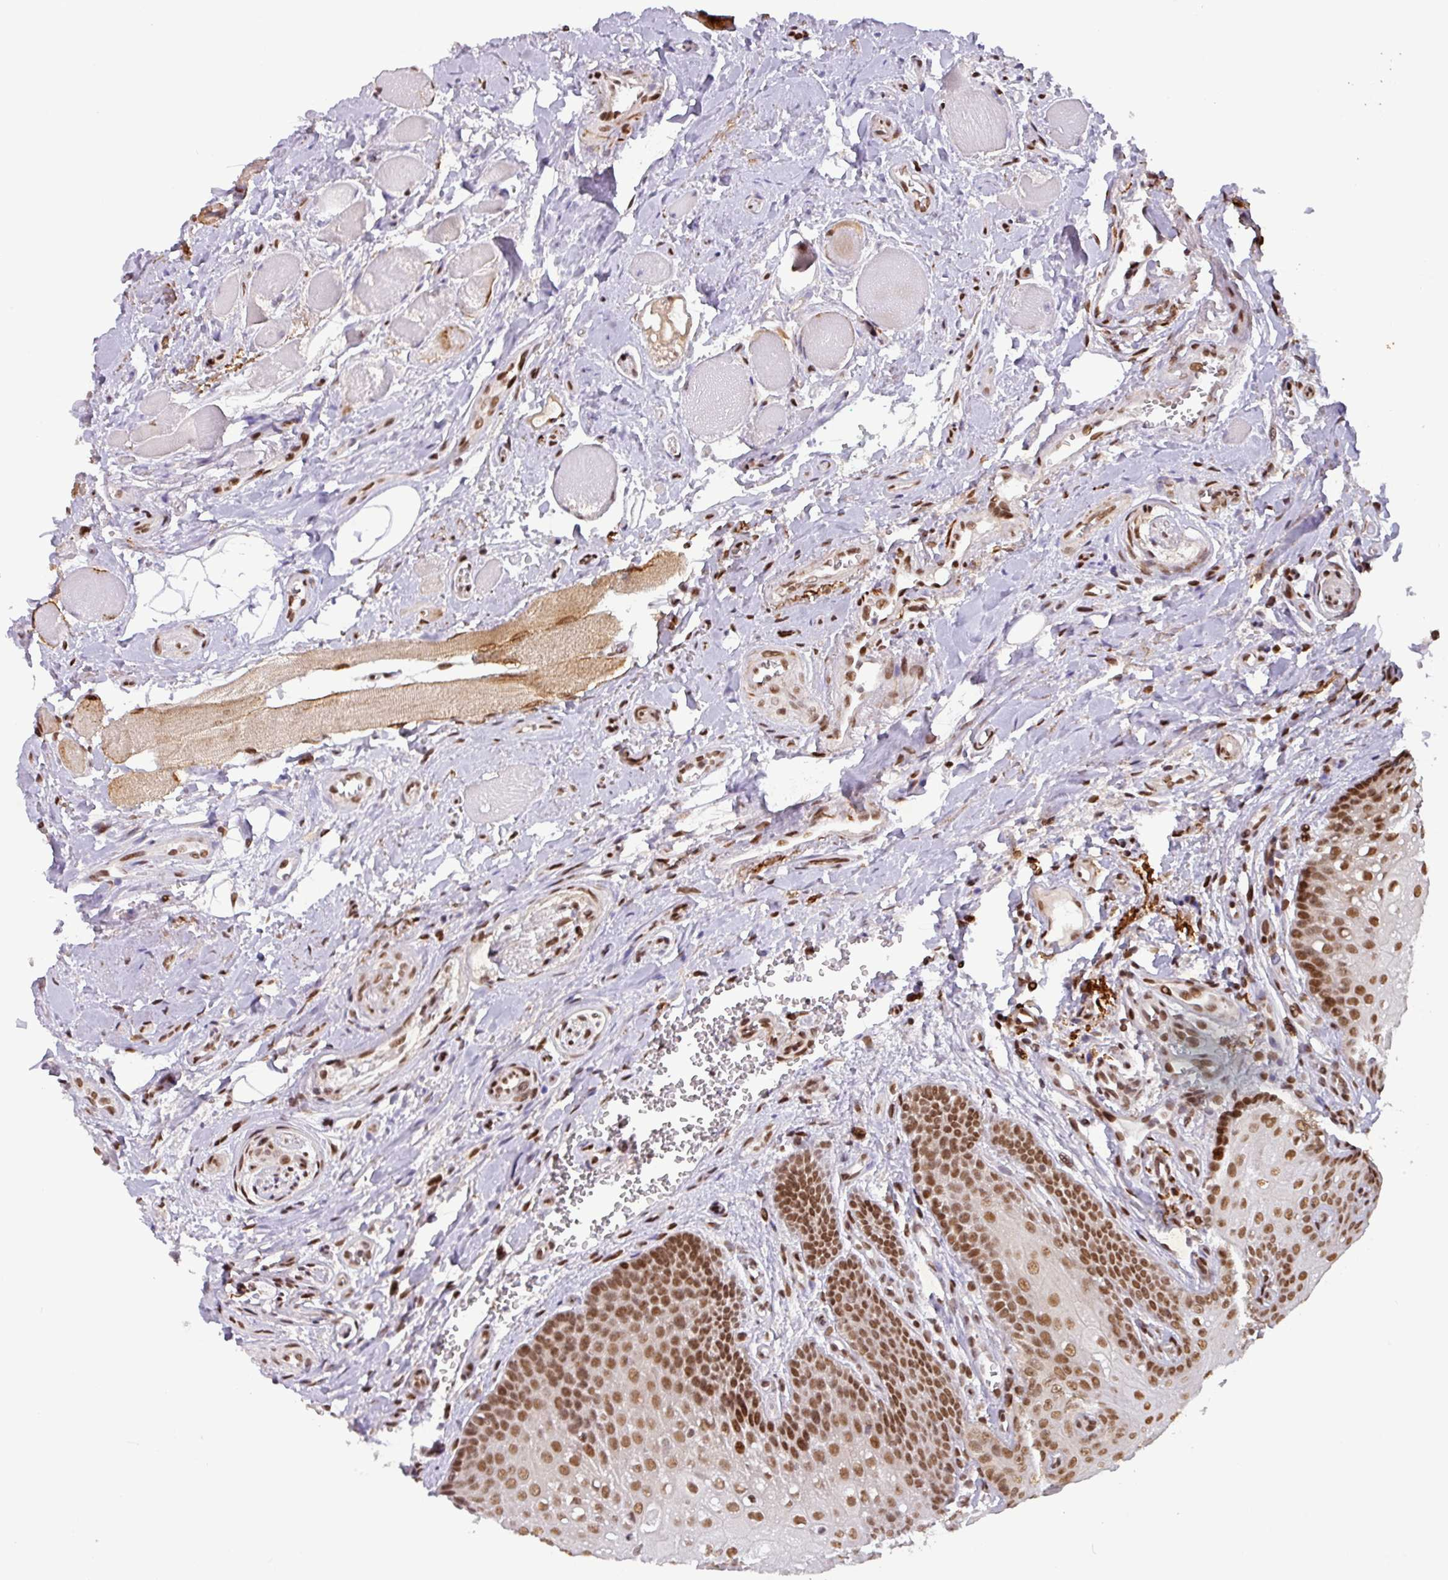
{"staining": {"intensity": "strong", "quantity": ">75%", "location": "nuclear"}, "tissue": "oral mucosa", "cell_type": "Squamous epithelial cells", "image_type": "normal", "snomed": [{"axis": "morphology", "description": "Normal tissue, NOS"}, {"axis": "morphology", "description": "Squamous cell carcinoma, NOS"}, {"axis": "topography", "description": "Oral tissue"}, {"axis": "topography", "description": "Tounge, NOS"}, {"axis": "topography", "description": "Head-Neck"}], "caption": "Oral mucosa stained with DAB (3,3'-diaminobenzidine) immunohistochemistry (IHC) demonstrates high levels of strong nuclear expression in about >75% of squamous epithelial cells.", "gene": "SRSF2", "patient": {"sex": "male", "age": 79}}